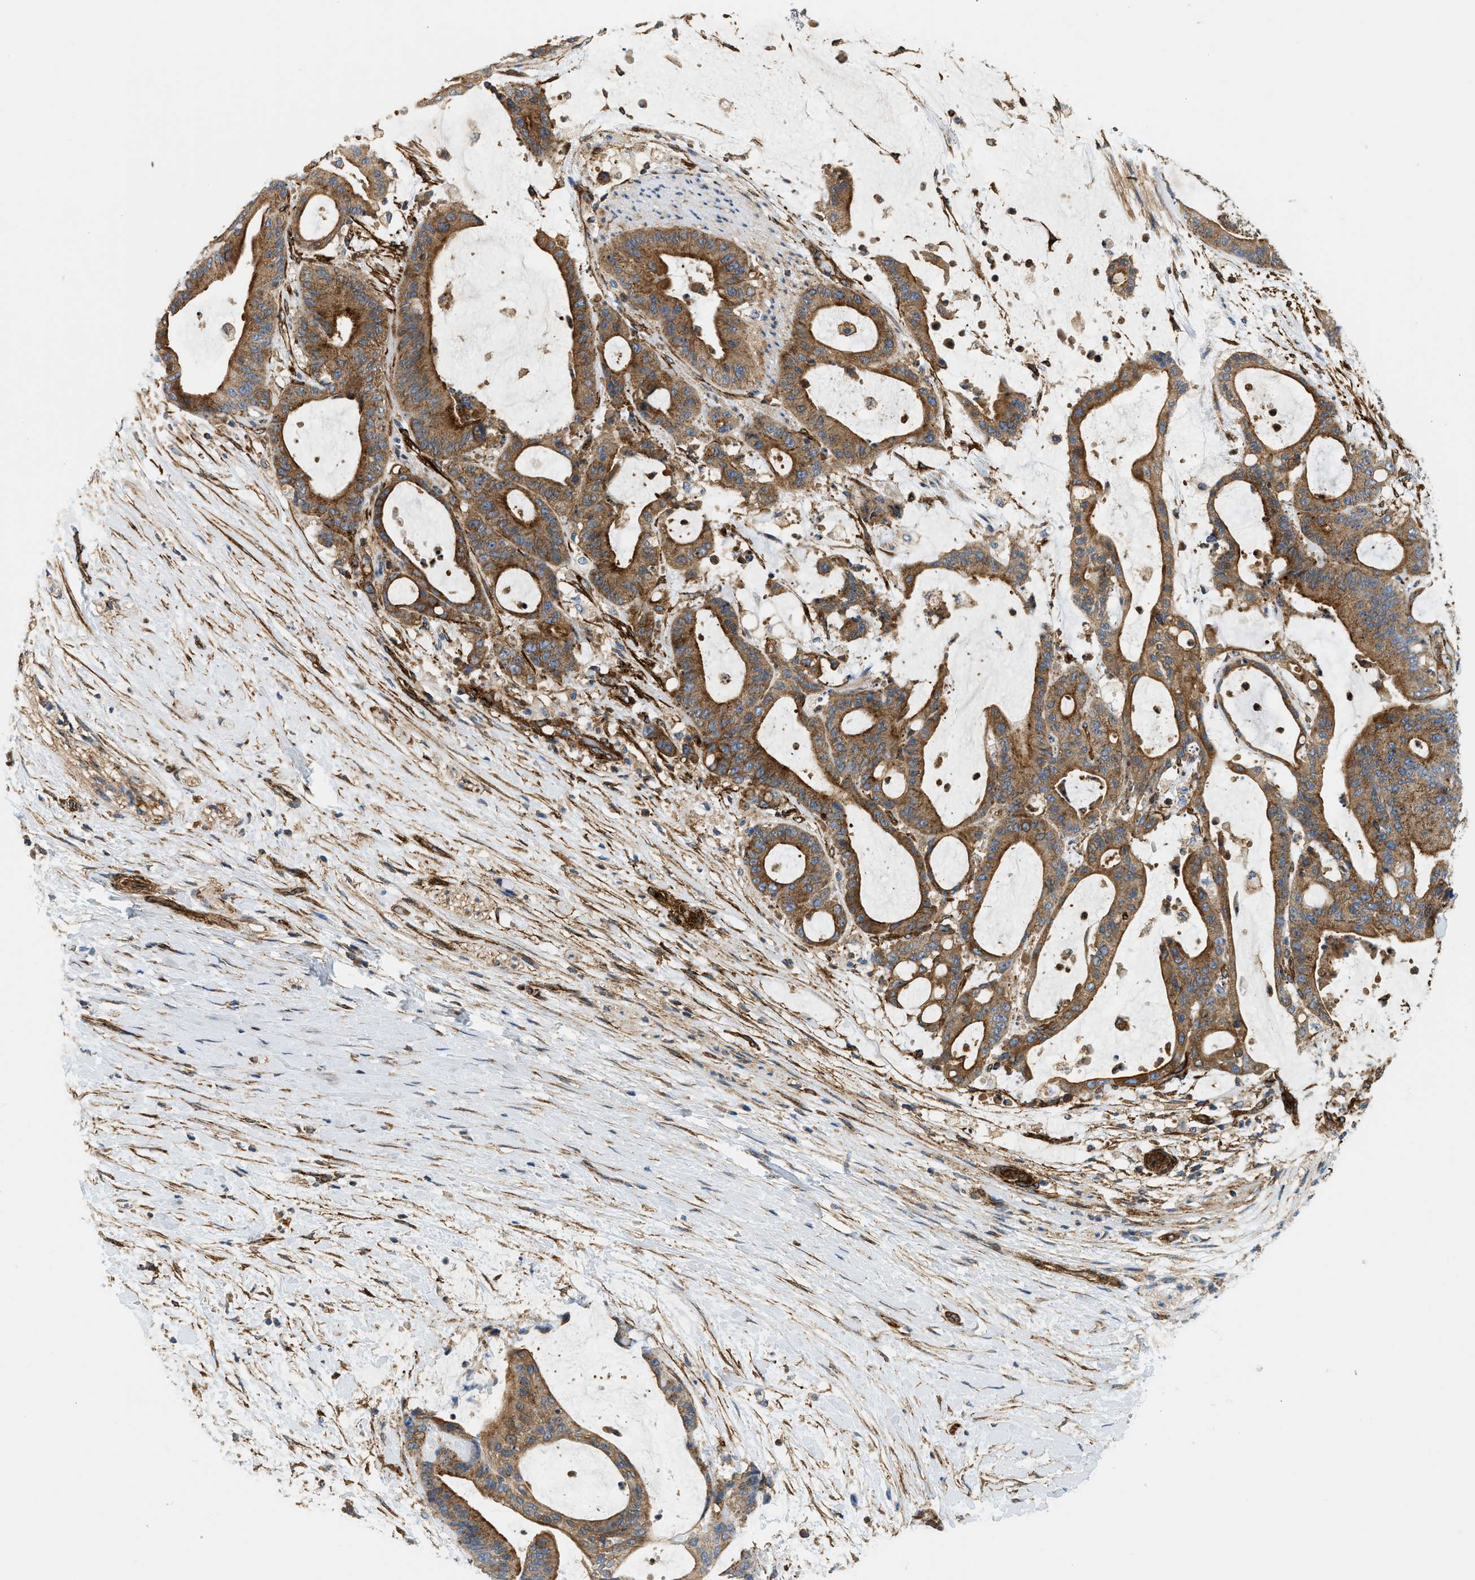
{"staining": {"intensity": "strong", "quantity": ">75%", "location": "cytoplasmic/membranous"}, "tissue": "liver cancer", "cell_type": "Tumor cells", "image_type": "cancer", "snomed": [{"axis": "morphology", "description": "Cholangiocarcinoma"}, {"axis": "topography", "description": "Liver"}], "caption": "Liver cancer stained for a protein demonstrates strong cytoplasmic/membranous positivity in tumor cells.", "gene": "HIP1", "patient": {"sex": "female", "age": 73}}